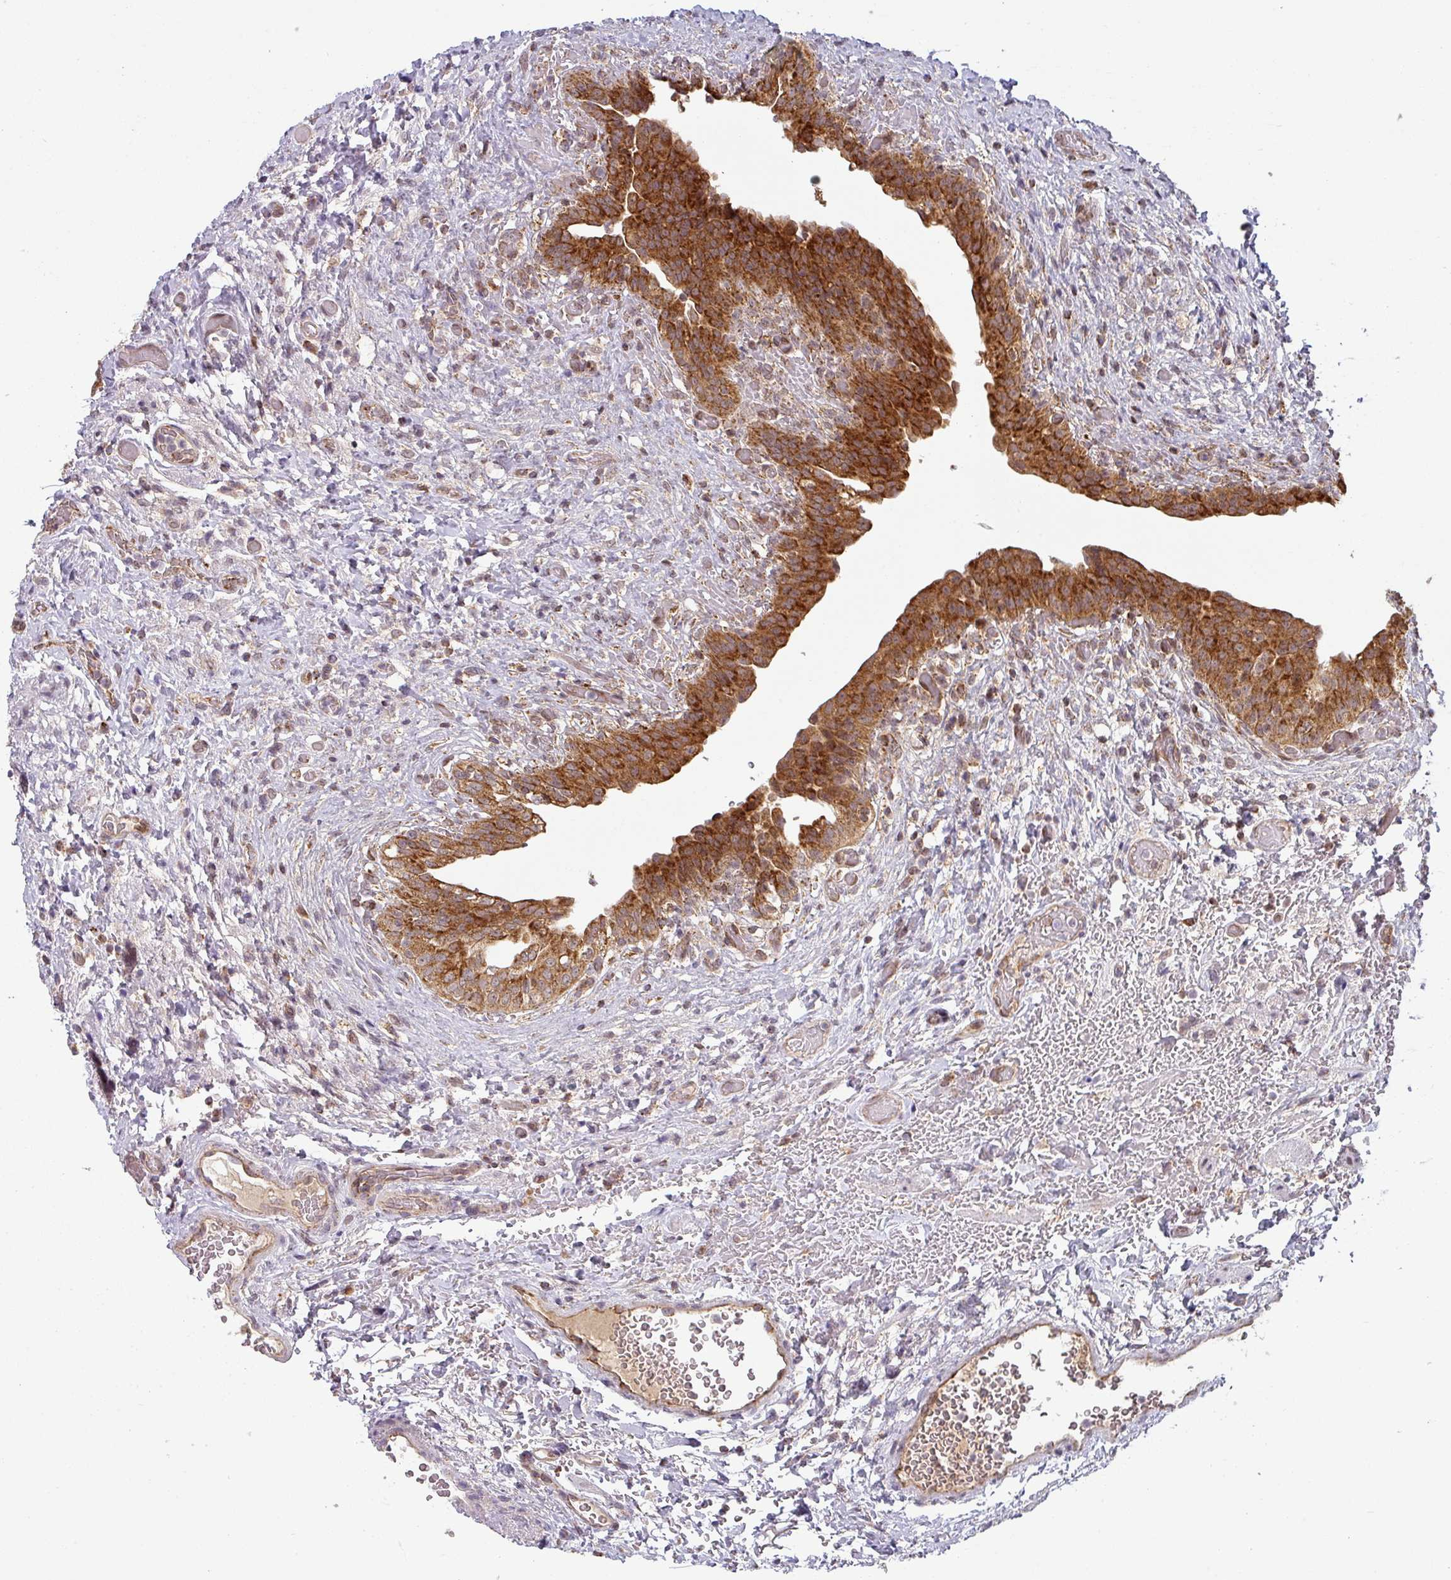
{"staining": {"intensity": "strong", "quantity": ">75%", "location": "cytoplasmic/membranous"}, "tissue": "urinary bladder", "cell_type": "Urothelial cells", "image_type": "normal", "snomed": [{"axis": "morphology", "description": "Normal tissue, NOS"}, {"axis": "topography", "description": "Urinary bladder"}], "caption": "Immunohistochemistry (IHC) (DAB (3,3'-diaminobenzidine)) staining of unremarkable human urinary bladder demonstrates strong cytoplasmic/membranous protein positivity in about >75% of urothelial cells.", "gene": "MRPS16", "patient": {"sex": "male", "age": 69}}